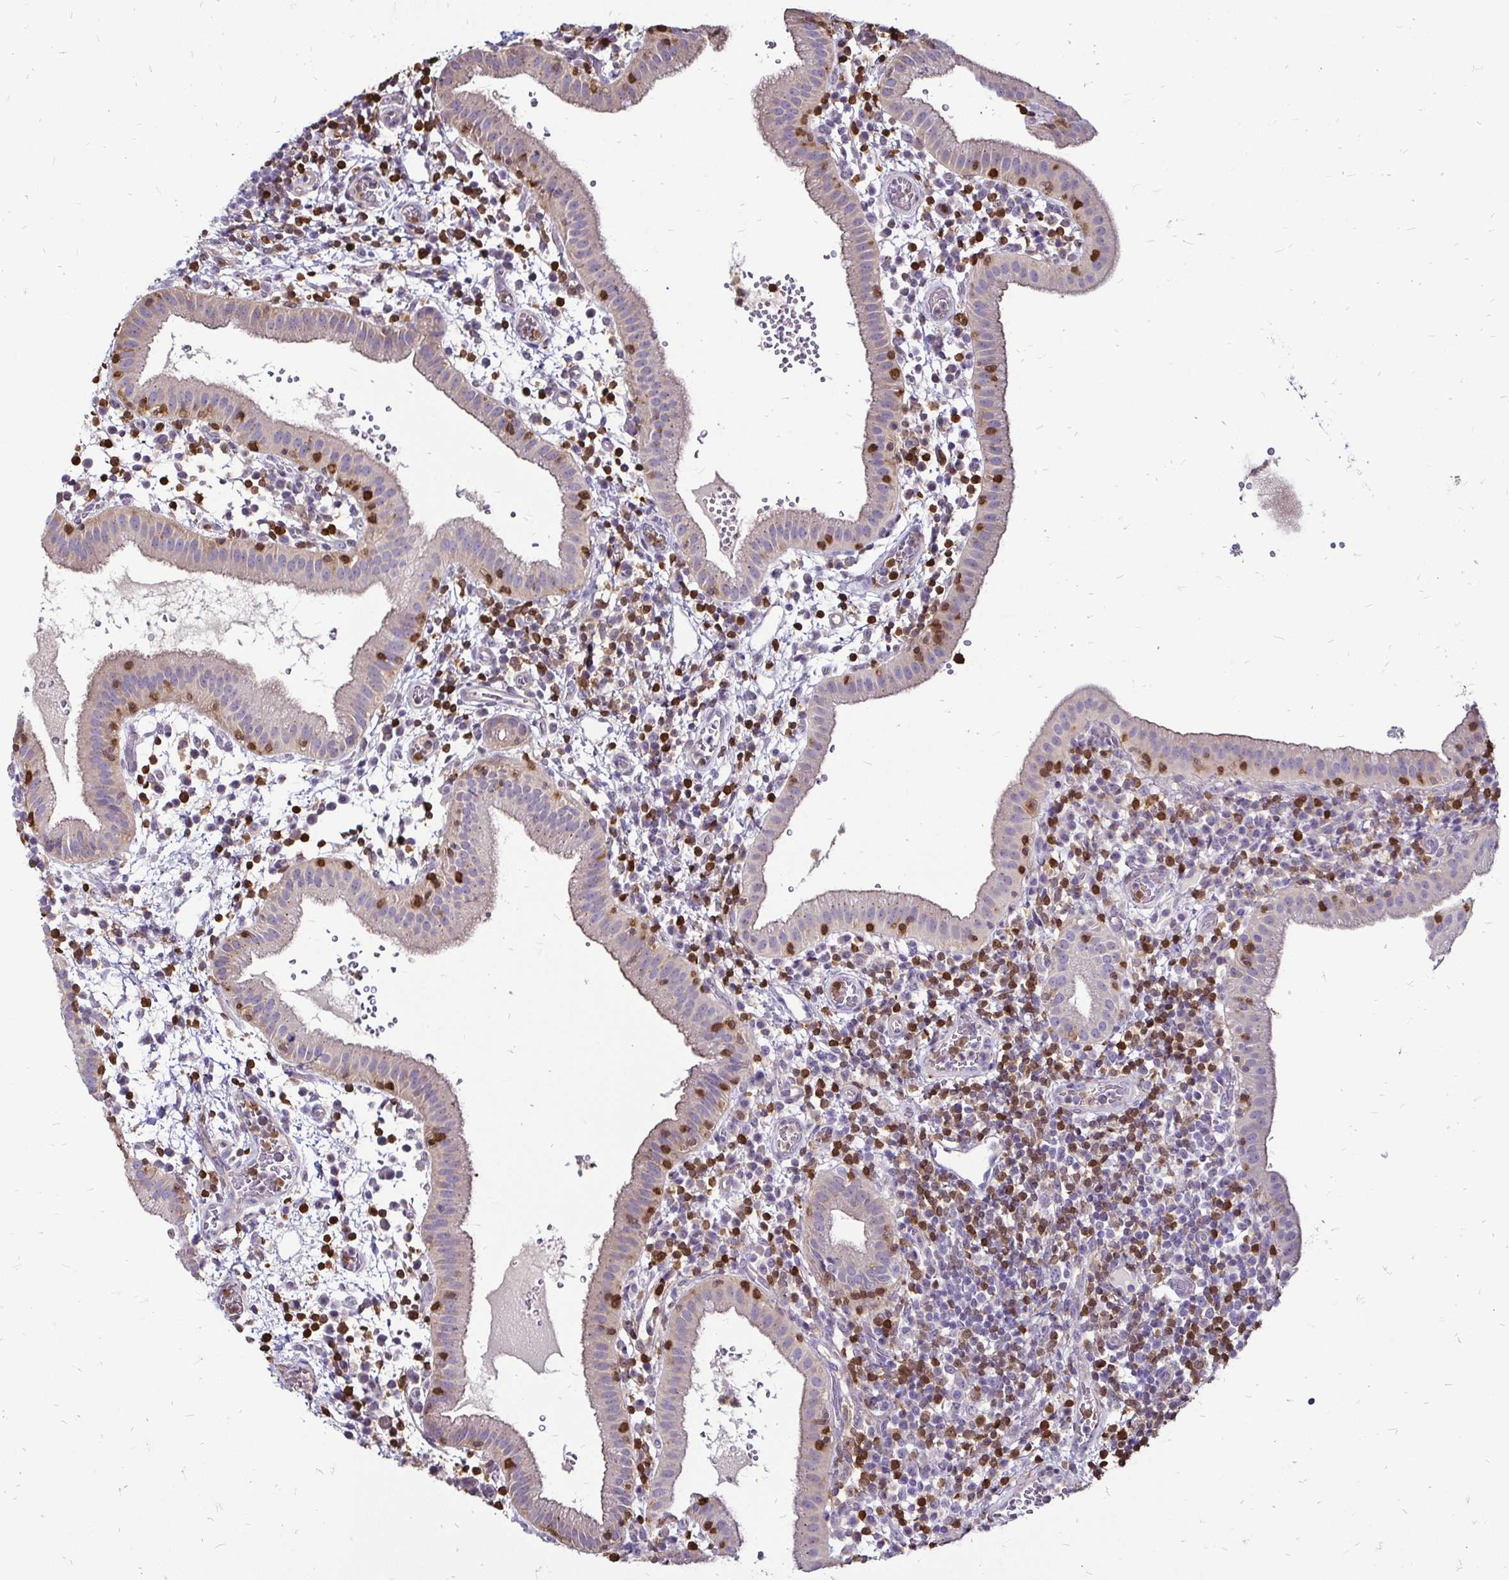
{"staining": {"intensity": "weak", "quantity": "25%-75%", "location": "cytoplasmic/membranous"}, "tissue": "gallbladder", "cell_type": "Glandular cells", "image_type": "normal", "snomed": [{"axis": "morphology", "description": "Normal tissue, NOS"}, {"axis": "topography", "description": "Gallbladder"}], "caption": "Weak cytoplasmic/membranous protein expression is appreciated in about 25%-75% of glandular cells in gallbladder. (DAB (3,3'-diaminobenzidine) IHC with brightfield microscopy, high magnification).", "gene": "ZFP1", "patient": {"sex": "male", "age": 26}}